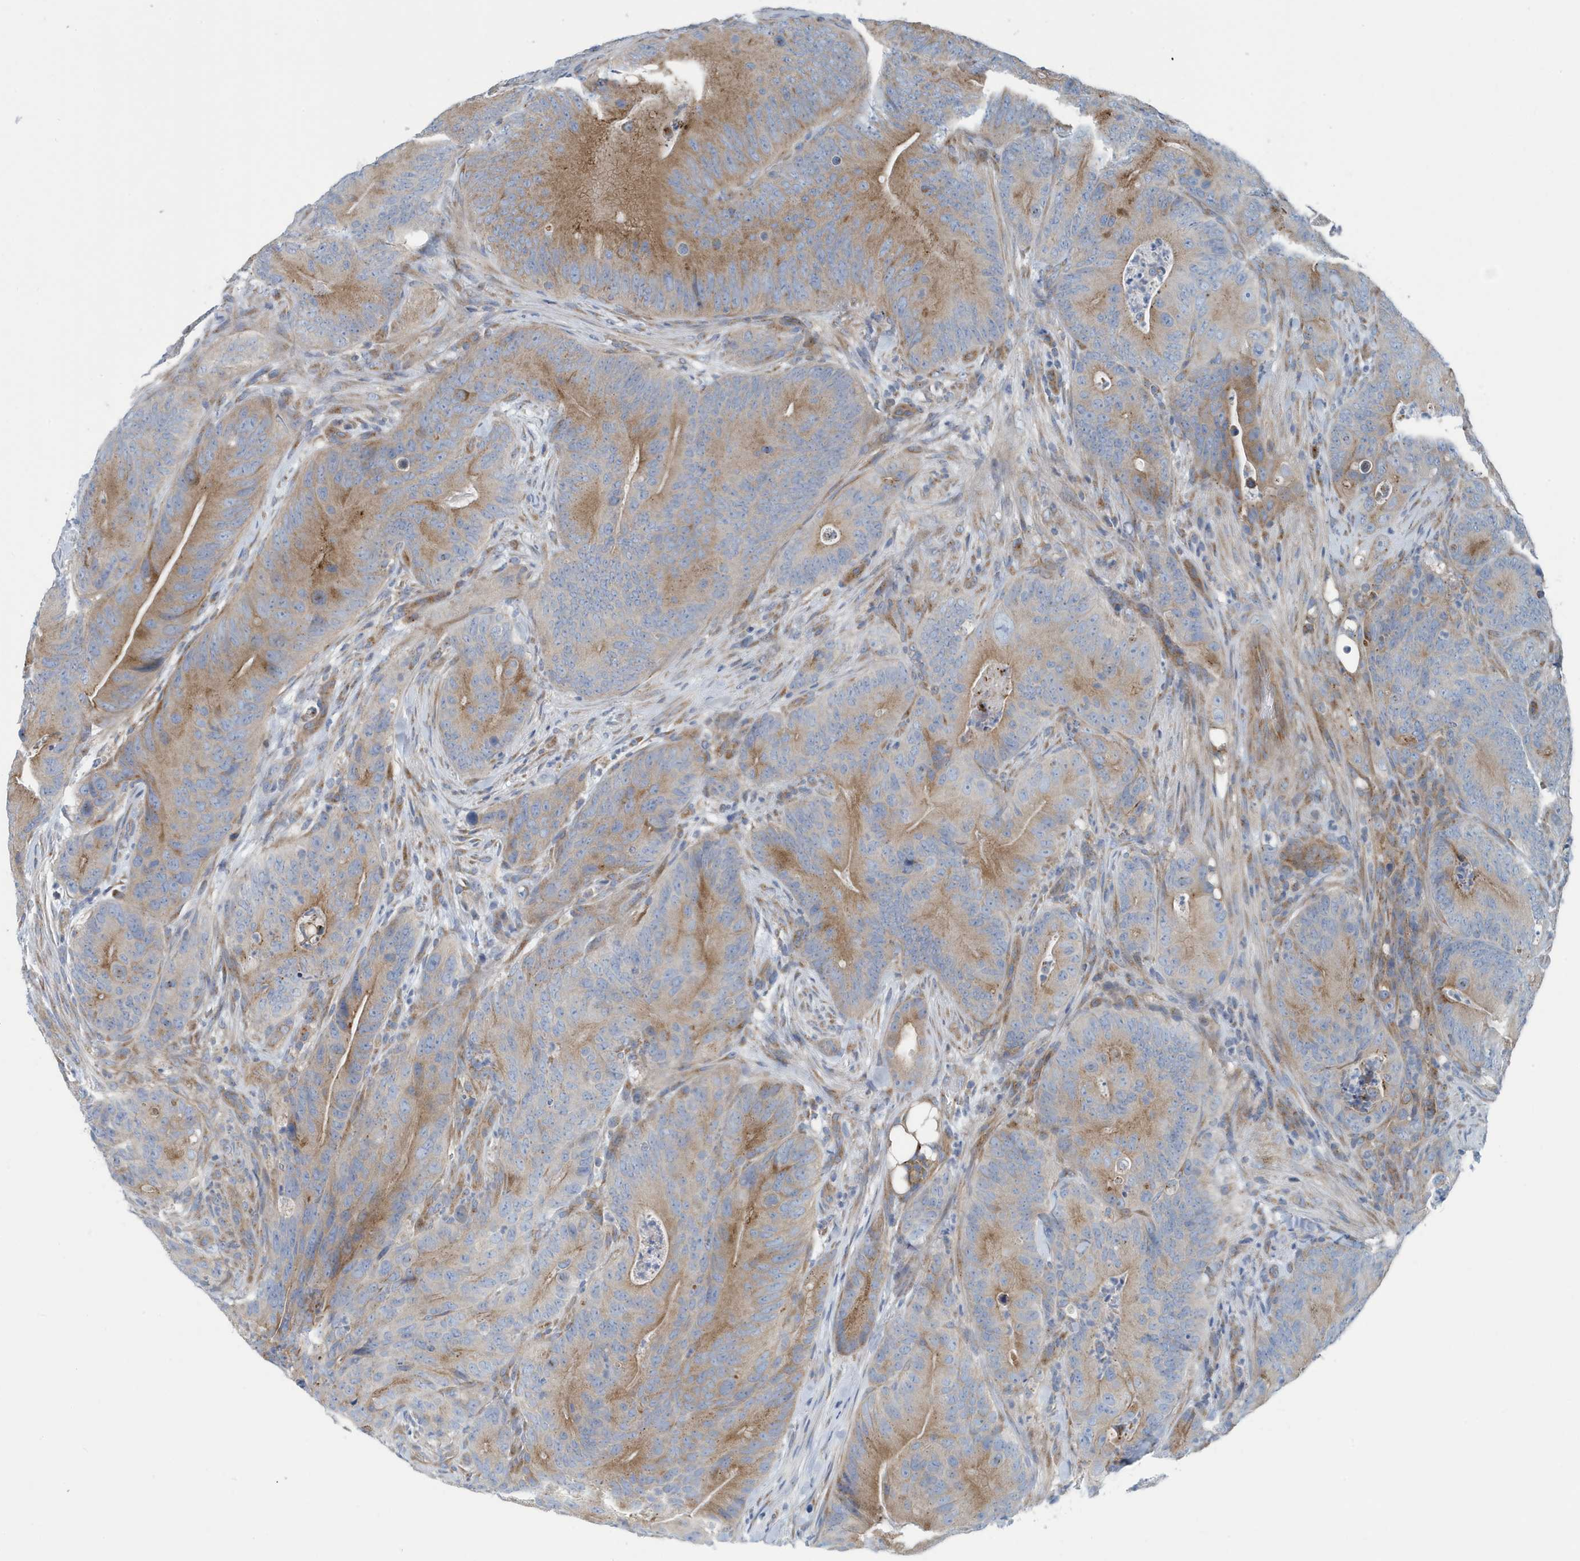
{"staining": {"intensity": "moderate", "quantity": "25%-75%", "location": "cytoplasmic/membranous"}, "tissue": "colorectal cancer", "cell_type": "Tumor cells", "image_type": "cancer", "snomed": [{"axis": "morphology", "description": "Normal tissue, NOS"}, {"axis": "topography", "description": "Colon"}], "caption": "A medium amount of moderate cytoplasmic/membranous staining is appreciated in about 25%-75% of tumor cells in colorectal cancer tissue.", "gene": "PPM1M", "patient": {"sex": "female", "age": 82}}